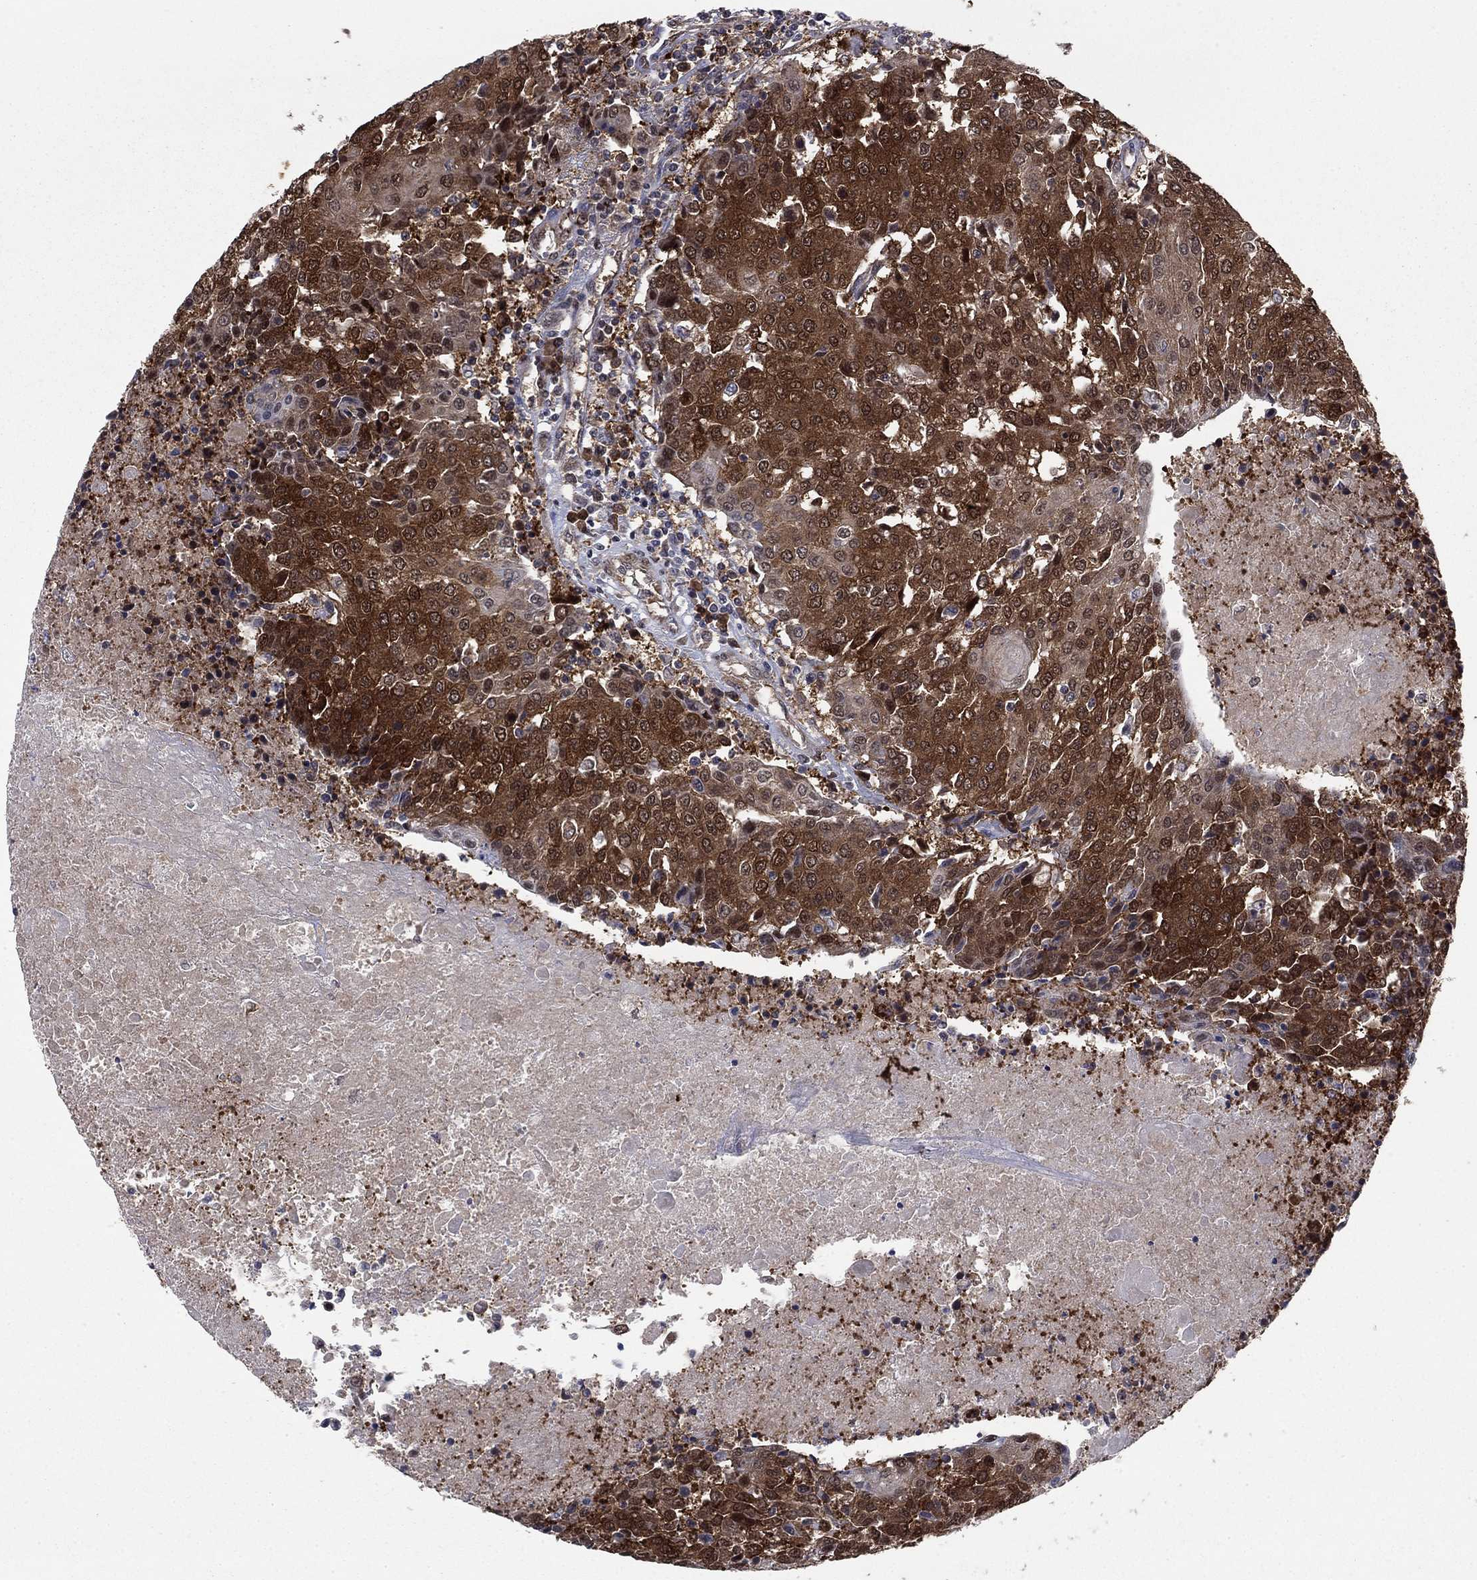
{"staining": {"intensity": "strong", "quantity": "25%-75%", "location": "cytoplasmic/membranous"}, "tissue": "urothelial cancer", "cell_type": "Tumor cells", "image_type": "cancer", "snomed": [{"axis": "morphology", "description": "Urothelial carcinoma, High grade"}, {"axis": "topography", "description": "Urinary bladder"}], "caption": "Human urothelial cancer stained with a protein marker displays strong staining in tumor cells.", "gene": "FKBP4", "patient": {"sex": "female", "age": 85}}